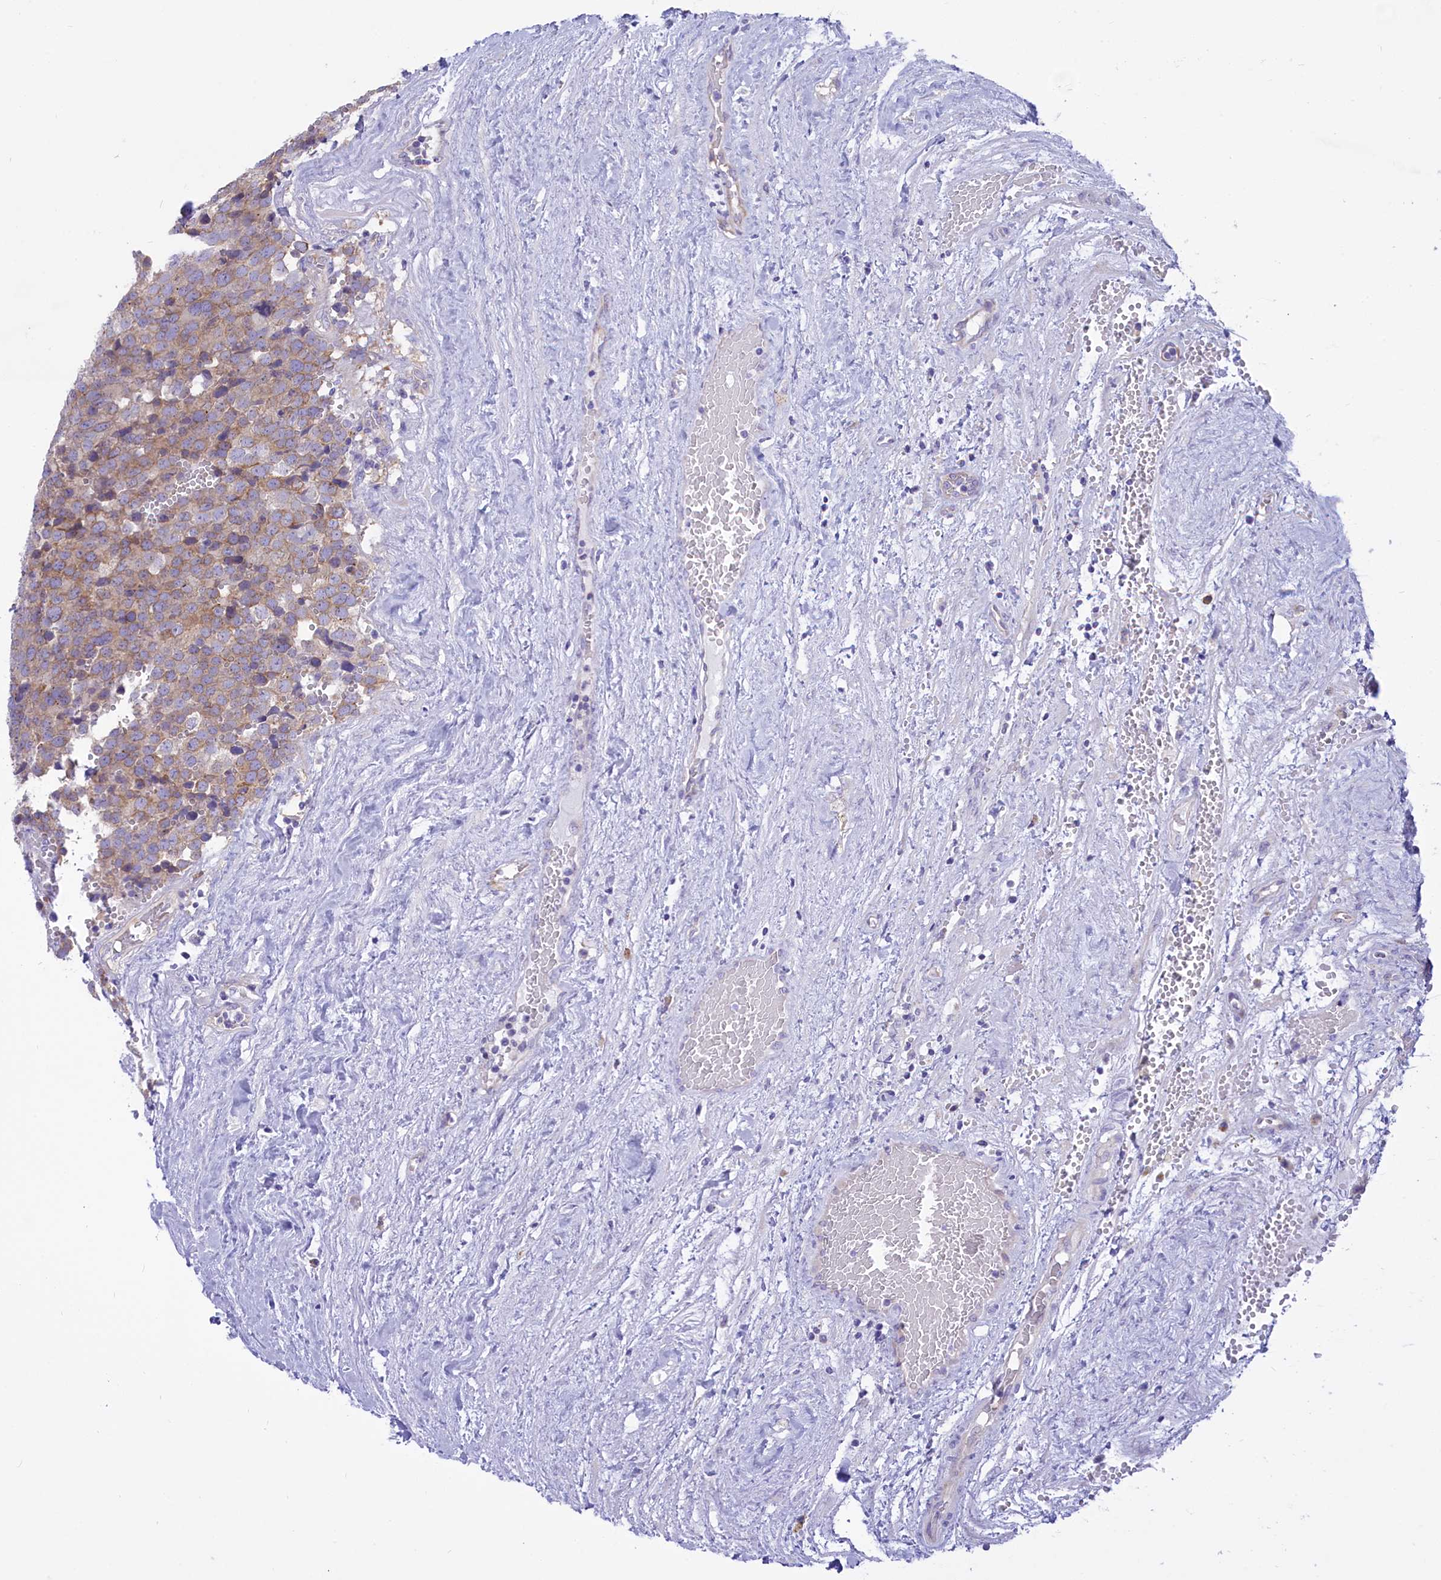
{"staining": {"intensity": "weak", "quantity": ">75%", "location": "cytoplasmic/membranous"}, "tissue": "testis cancer", "cell_type": "Tumor cells", "image_type": "cancer", "snomed": [{"axis": "morphology", "description": "Seminoma, NOS"}, {"axis": "topography", "description": "Testis"}], "caption": "Immunohistochemical staining of human testis cancer (seminoma) reveals low levels of weak cytoplasmic/membranous positivity in approximately >75% of tumor cells.", "gene": "DCAF16", "patient": {"sex": "male", "age": 71}}